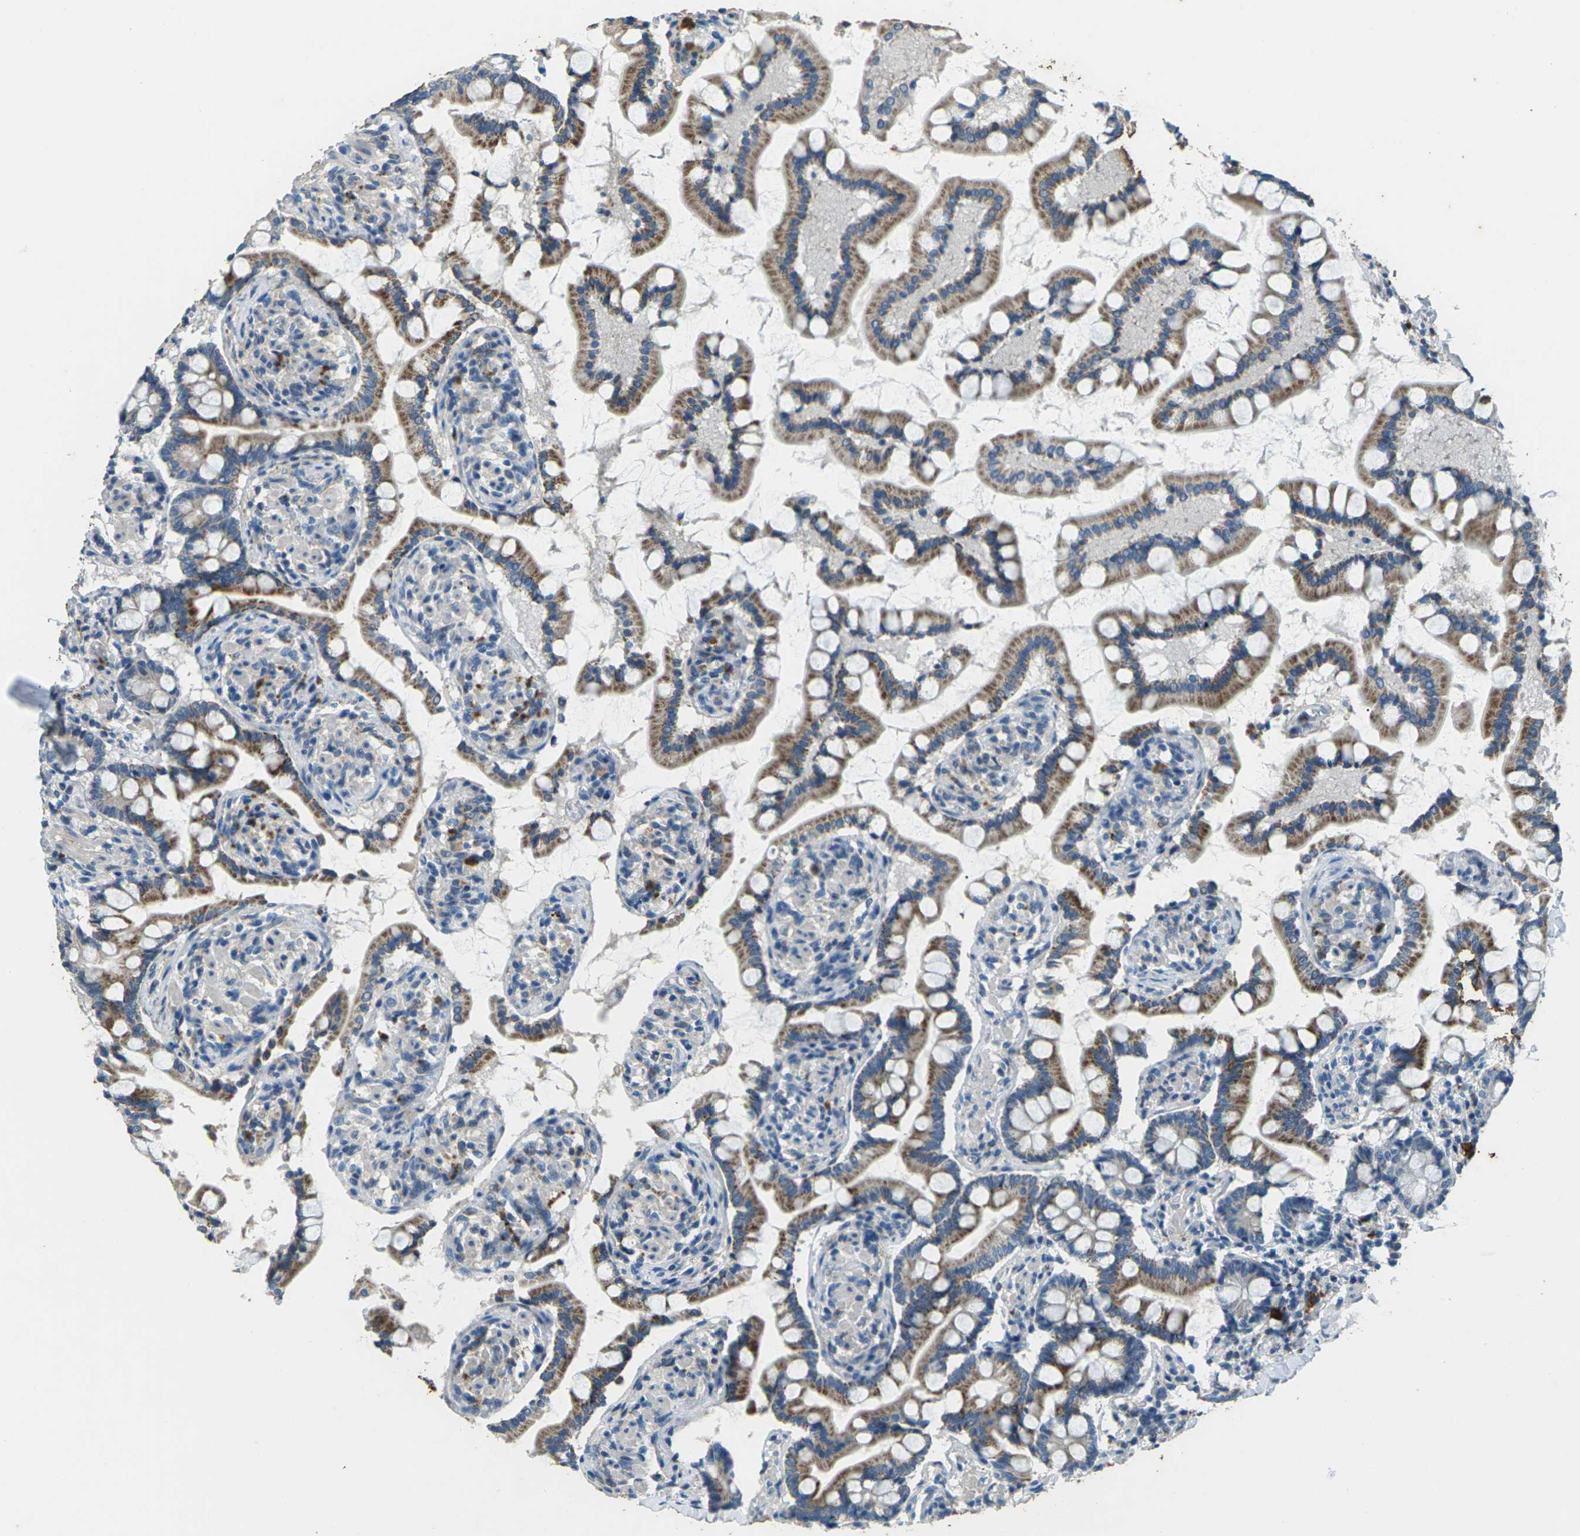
{"staining": {"intensity": "strong", "quantity": ">75%", "location": "cytoplasmic/membranous"}, "tissue": "small intestine", "cell_type": "Glandular cells", "image_type": "normal", "snomed": [{"axis": "morphology", "description": "Normal tissue, NOS"}, {"axis": "topography", "description": "Small intestine"}], "caption": "Protein expression analysis of normal human small intestine reveals strong cytoplasmic/membranous positivity in approximately >75% of glandular cells.", "gene": "SIGLEC14", "patient": {"sex": "male", "age": 41}}